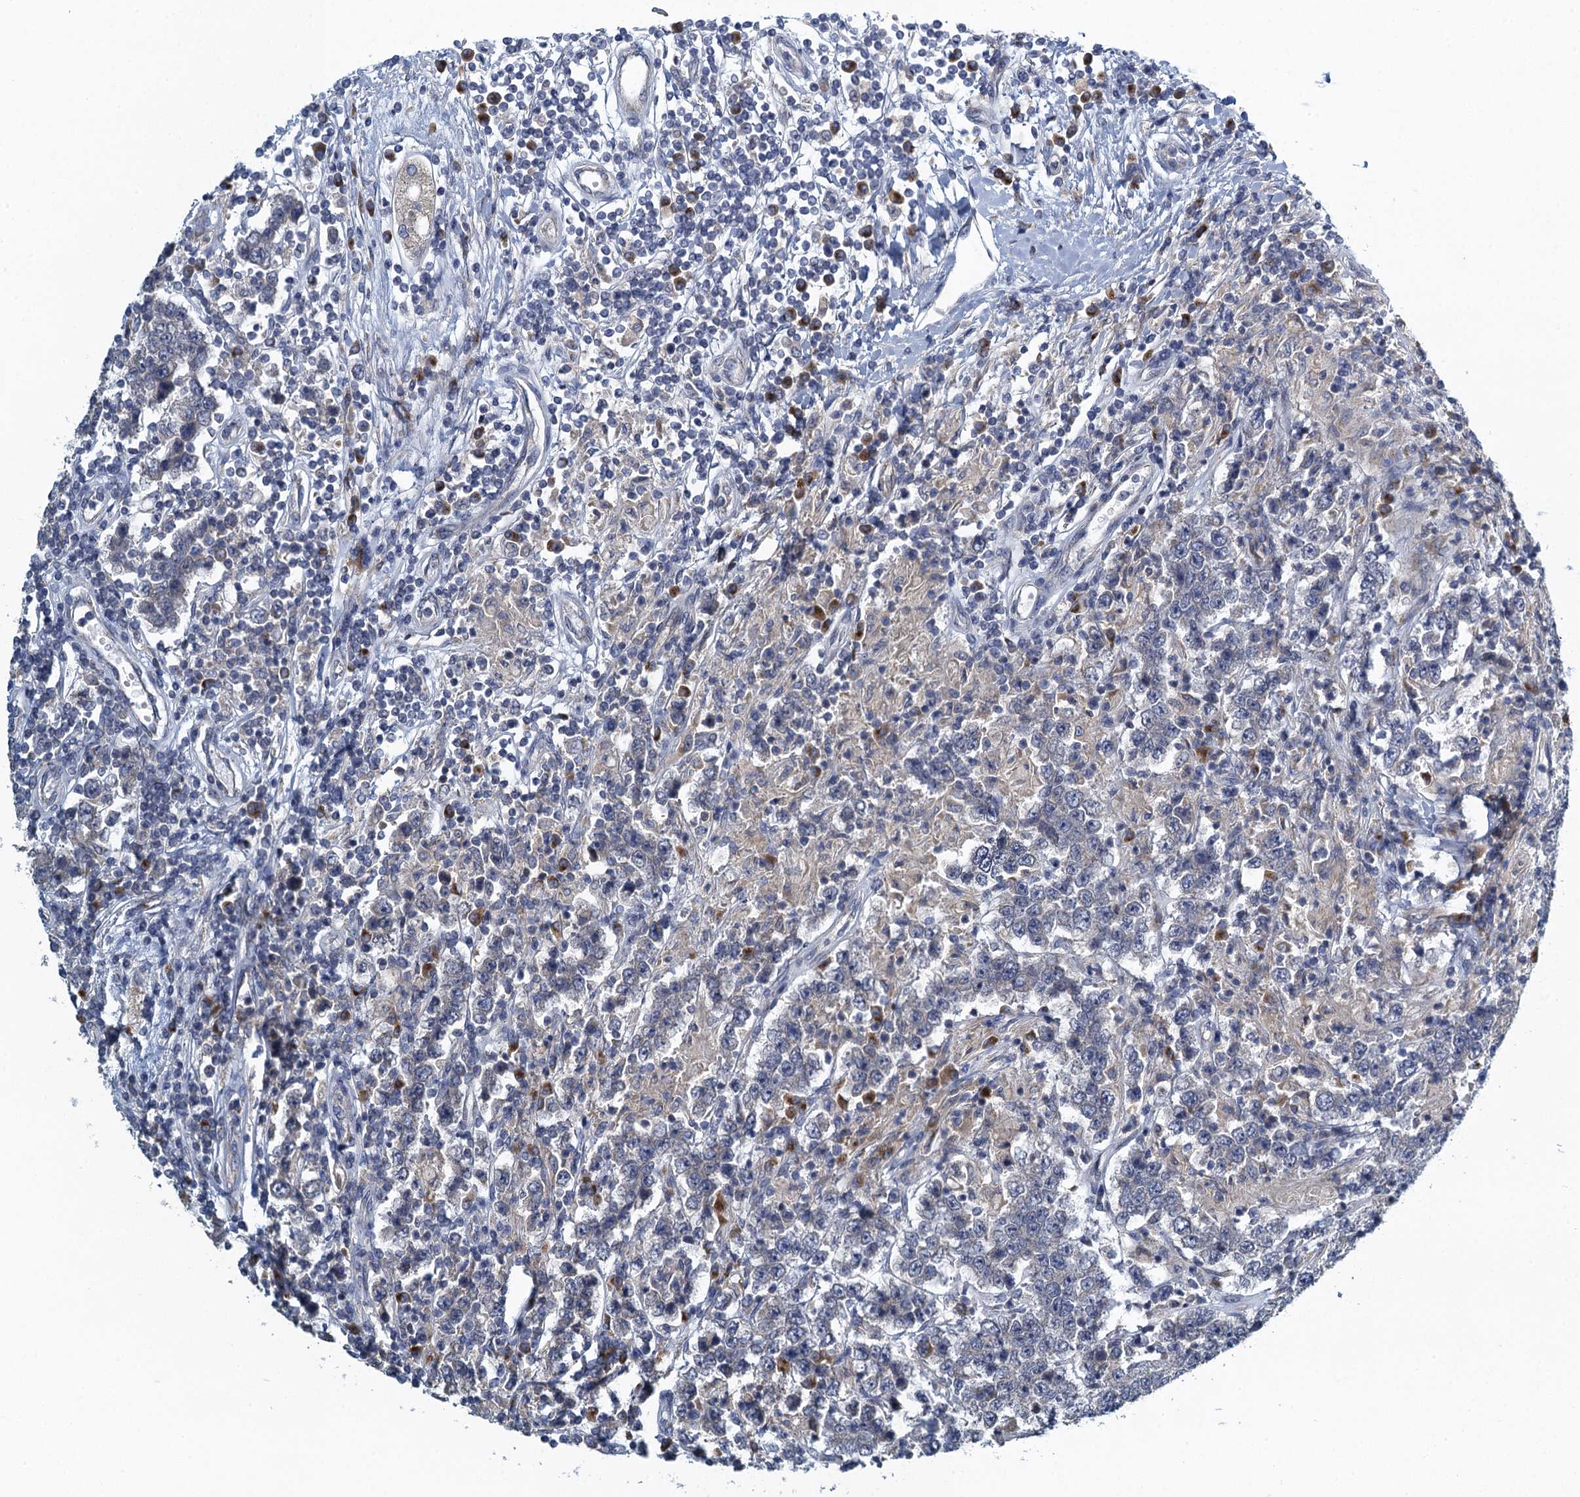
{"staining": {"intensity": "negative", "quantity": "none", "location": "none"}, "tissue": "testis cancer", "cell_type": "Tumor cells", "image_type": "cancer", "snomed": [{"axis": "morphology", "description": "Normal tissue, NOS"}, {"axis": "morphology", "description": "Urothelial carcinoma, High grade"}, {"axis": "morphology", "description": "Seminoma, NOS"}, {"axis": "morphology", "description": "Carcinoma, Embryonal, NOS"}, {"axis": "topography", "description": "Urinary bladder"}, {"axis": "topography", "description": "Testis"}], "caption": "Photomicrograph shows no significant protein staining in tumor cells of testis cancer.", "gene": "ALG2", "patient": {"sex": "male", "age": 41}}